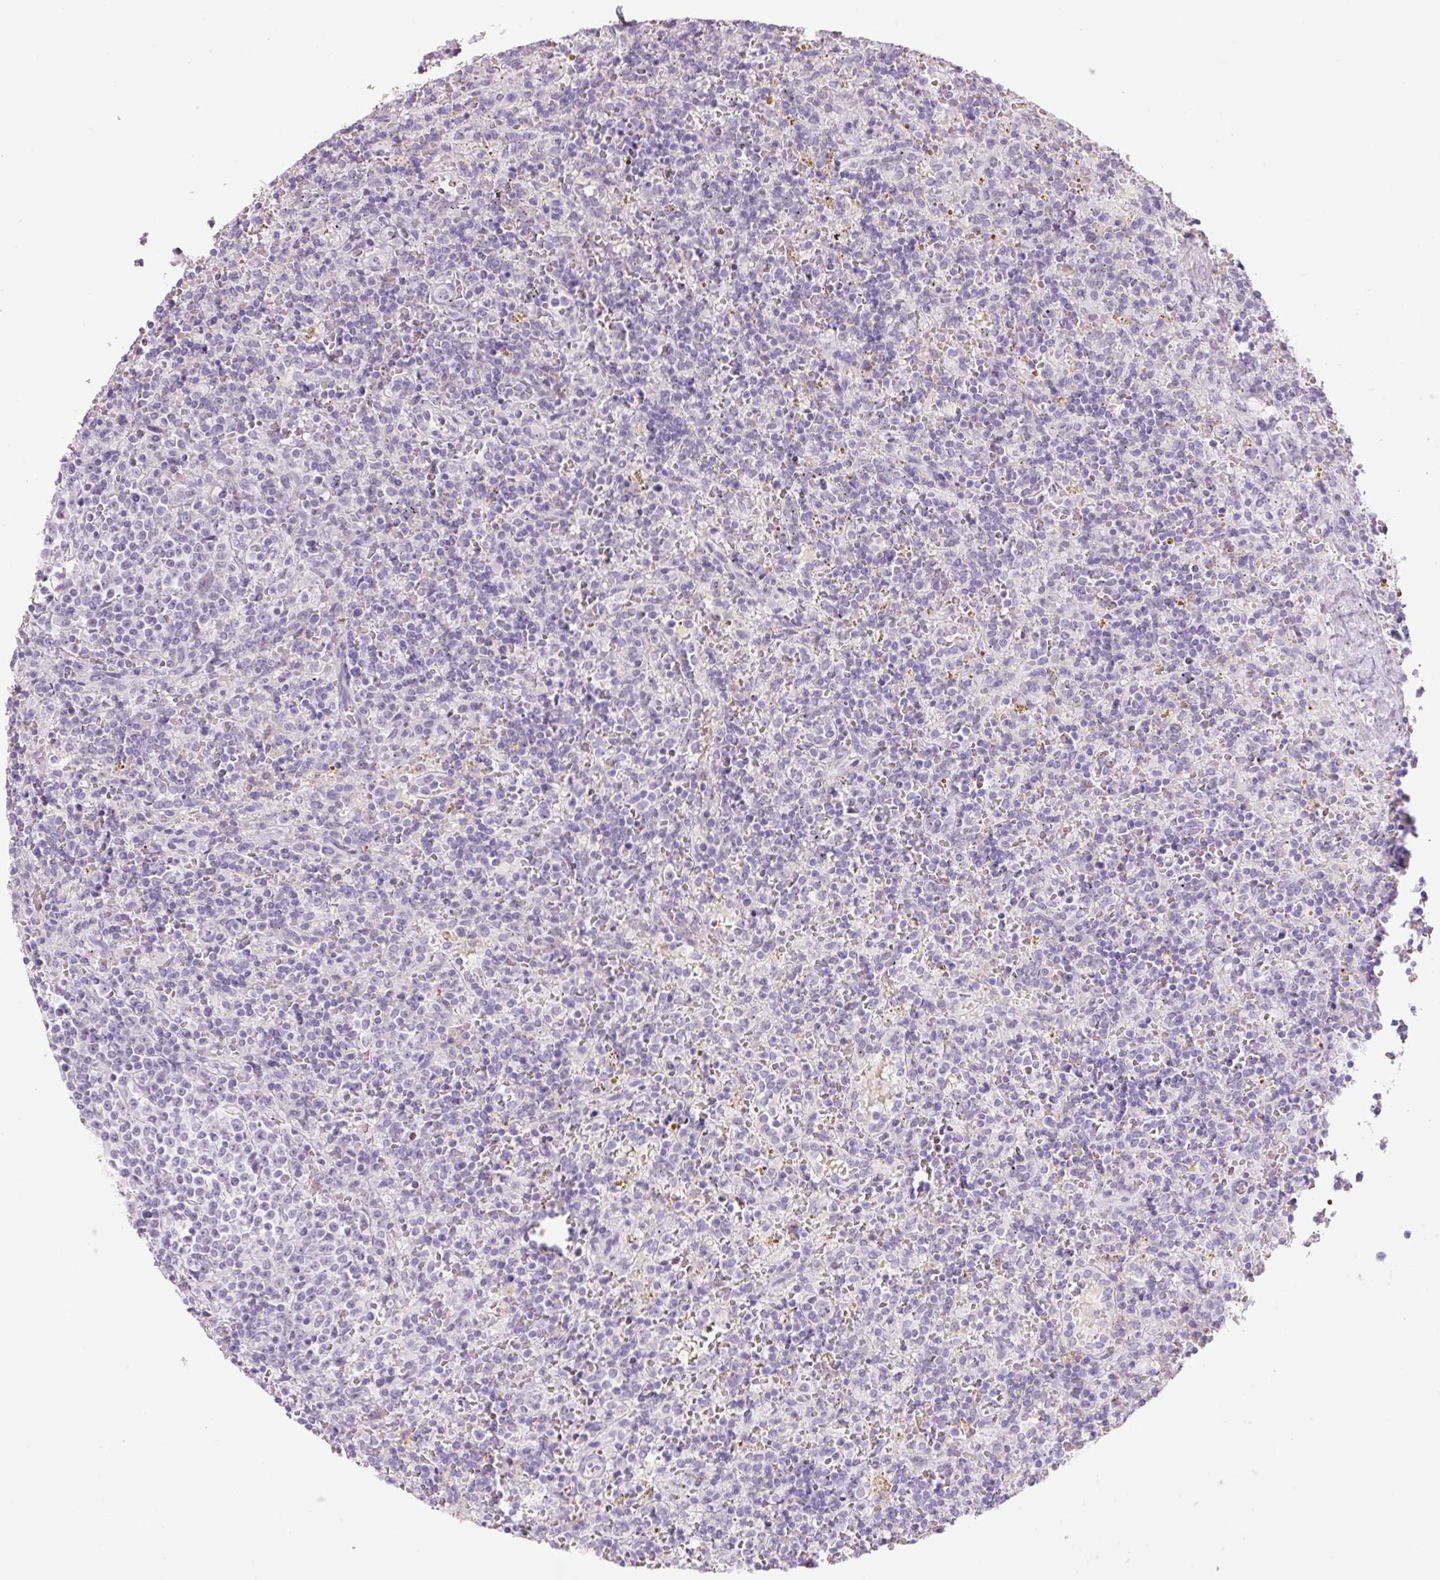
{"staining": {"intensity": "negative", "quantity": "none", "location": "none"}, "tissue": "lymphoma", "cell_type": "Tumor cells", "image_type": "cancer", "snomed": [{"axis": "morphology", "description": "Malignant lymphoma, non-Hodgkin's type, Low grade"}, {"axis": "topography", "description": "Spleen"}], "caption": "Micrograph shows no significant protein staining in tumor cells of low-grade malignant lymphoma, non-Hodgkin's type.", "gene": "PRM1", "patient": {"sex": "male", "age": 67}}